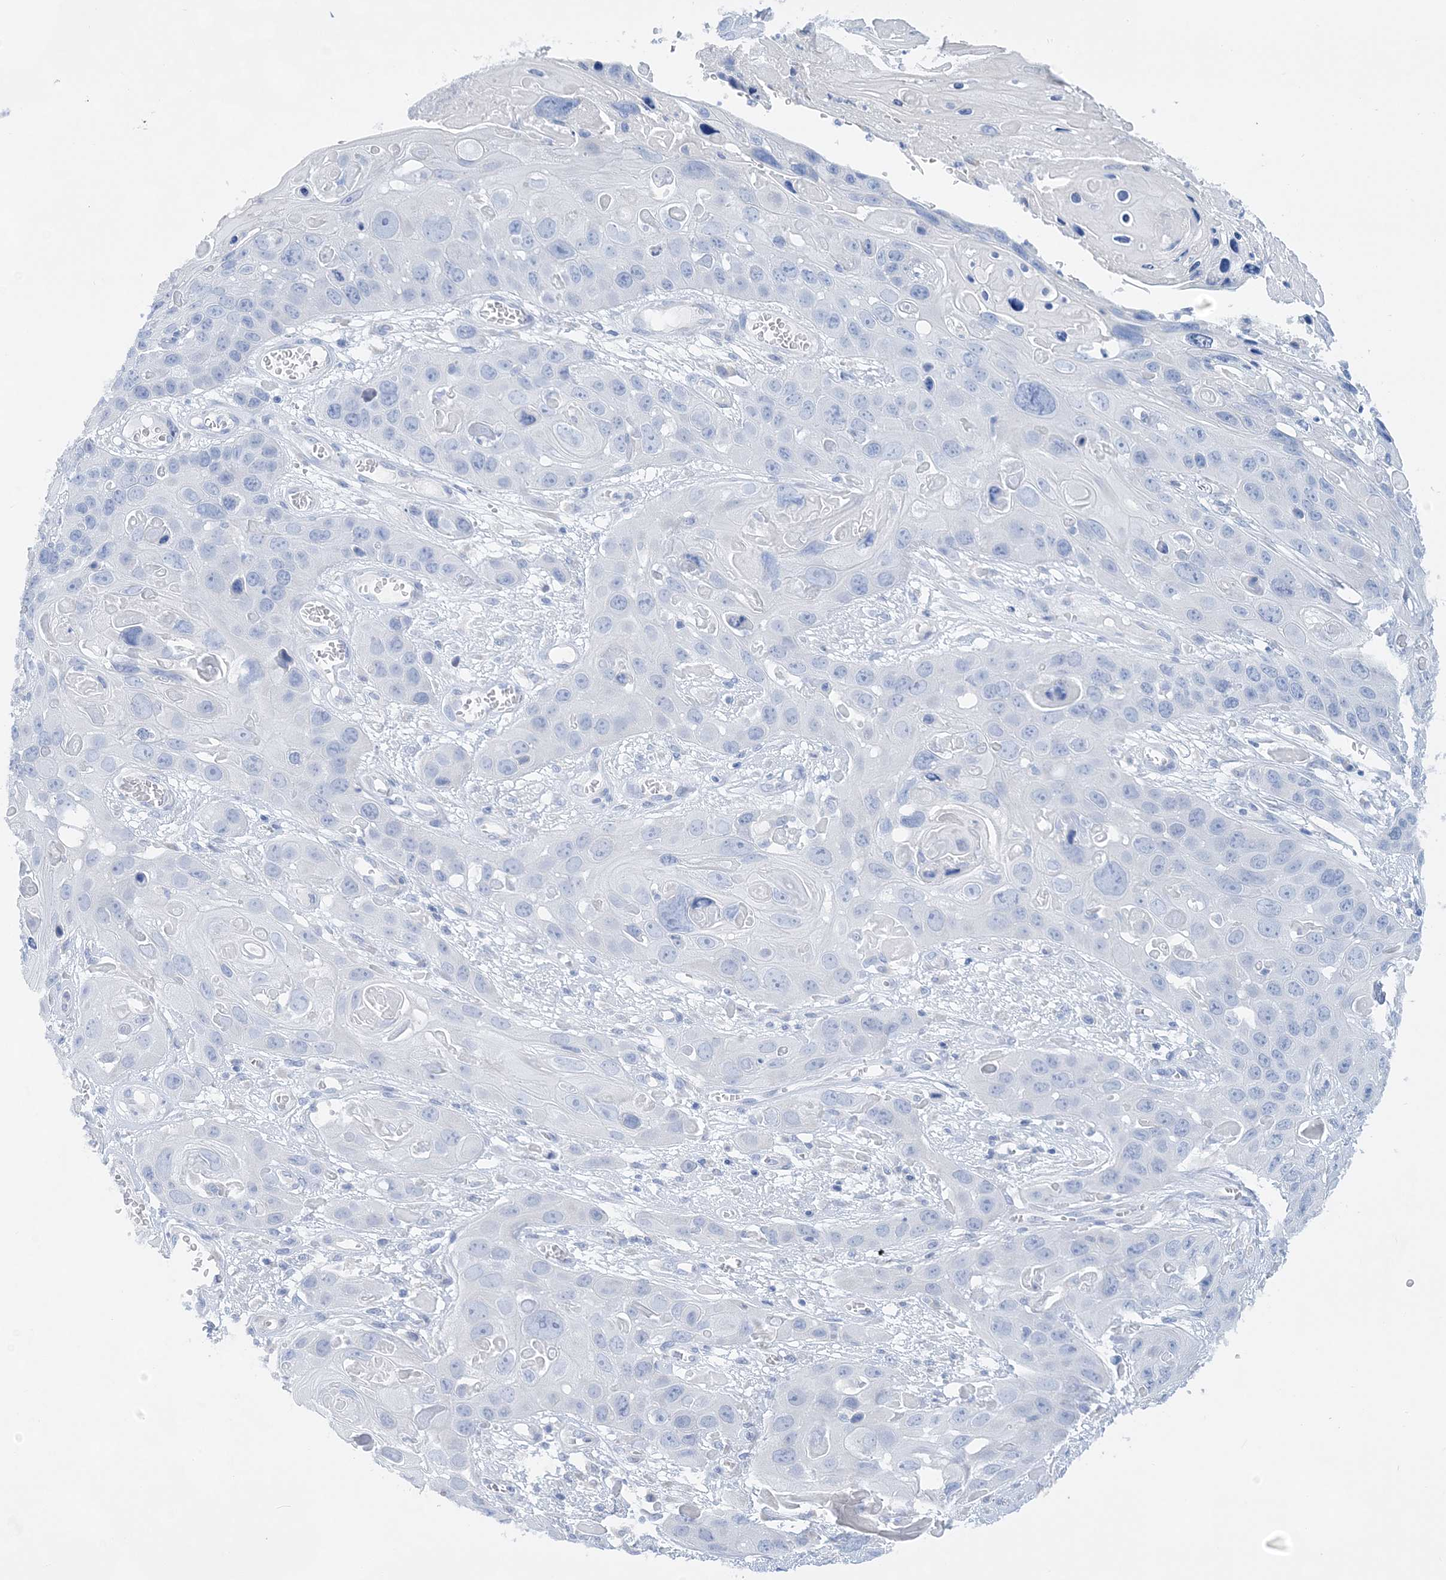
{"staining": {"intensity": "negative", "quantity": "none", "location": "none"}, "tissue": "skin cancer", "cell_type": "Tumor cells", "image_type": "cancer", "snomed": [{"axis": "morphology", "description": "Squamous cell carcinoma, NOS"}, {"axis": "topography", "description": "Skin"}], "caption": "High magnification brightfield microscopy of squamous cell carcinoma (skin) stained with DAB (3,3'-diaminobenzidine) (brown) and counterstained with hematoxylin (blue): tumor cells show no significant expression.", "gene": "TRAPPC13", "patient": {"sex": "male", "age": 55}}